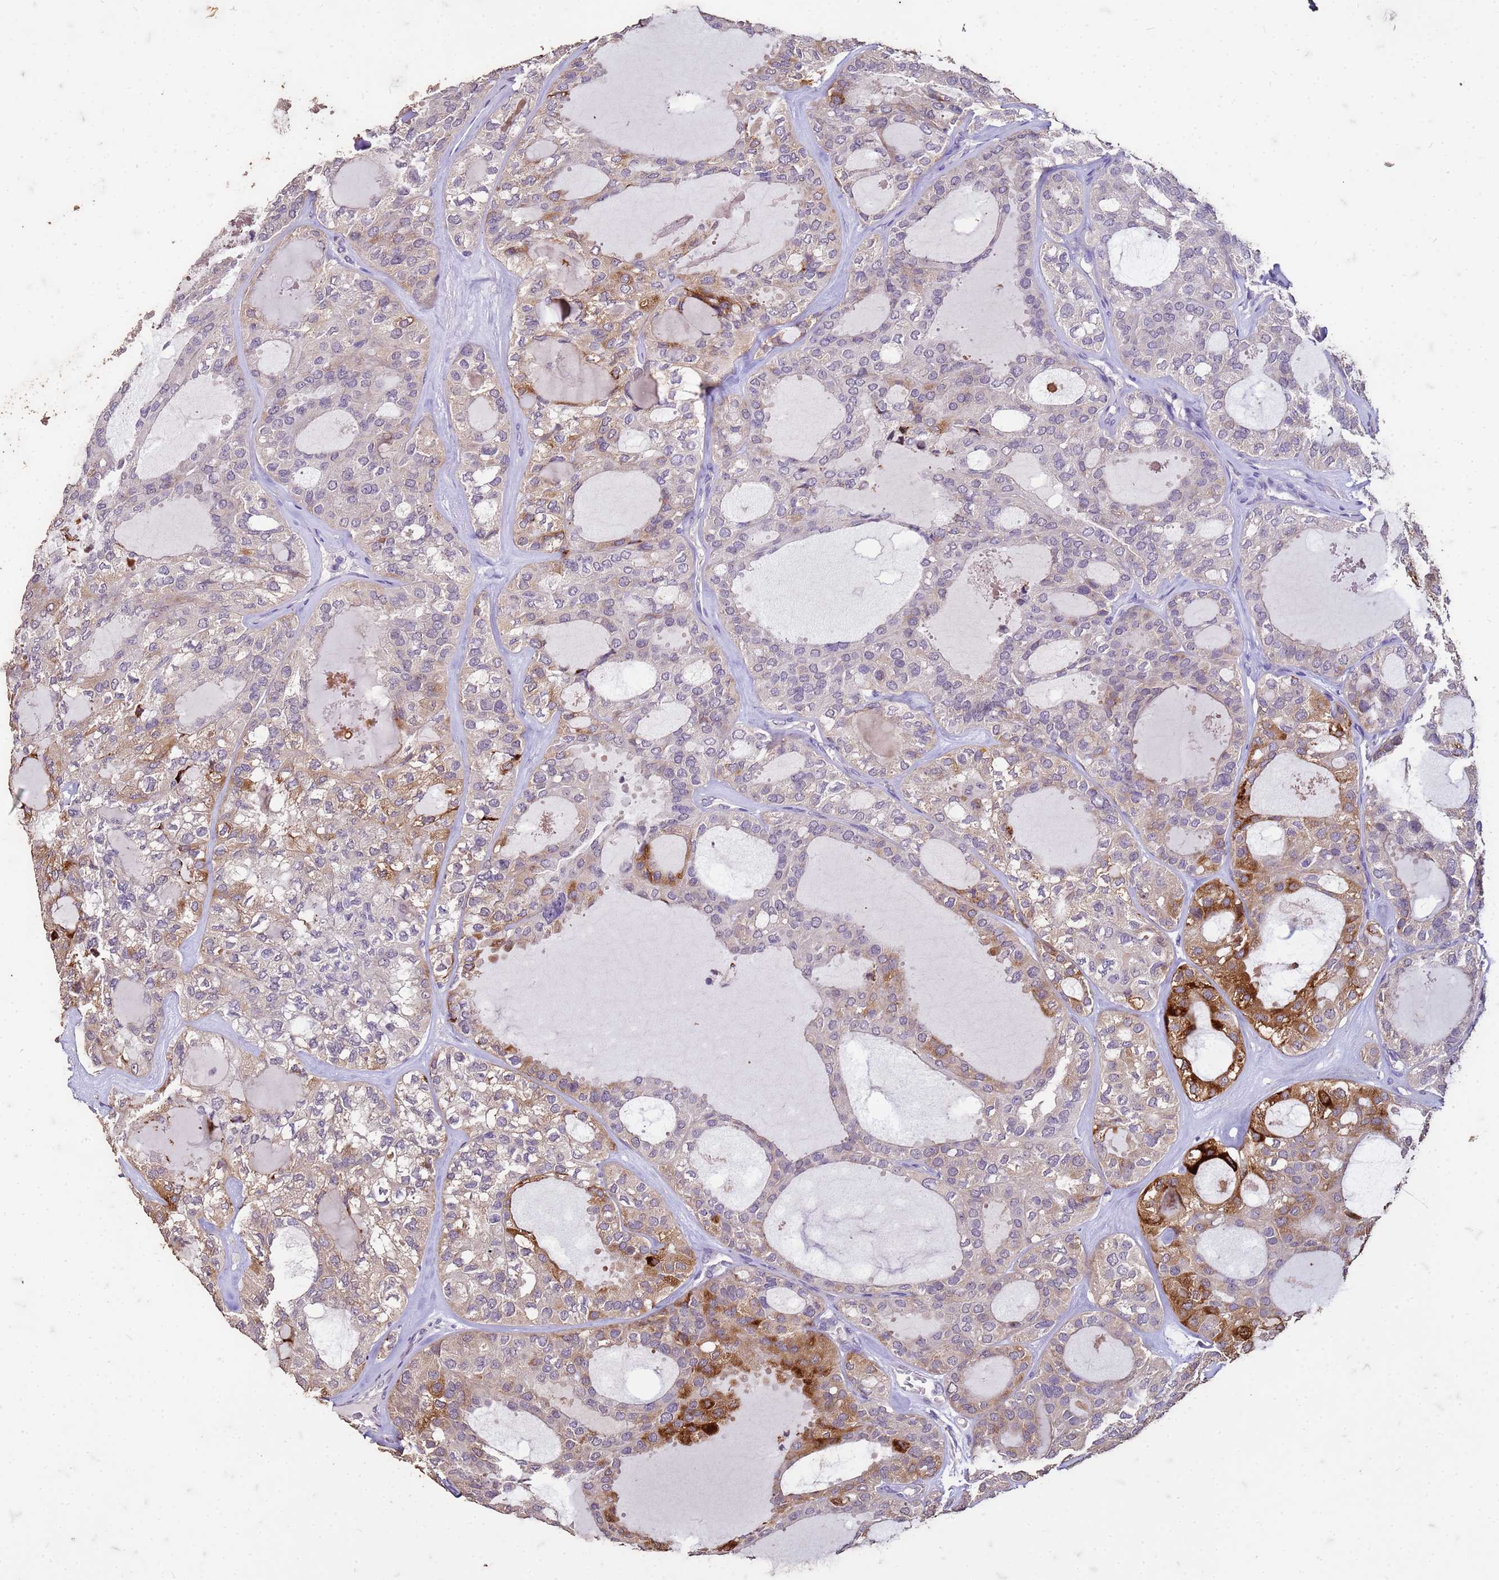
{"staining": {"intensity": "strong", "quantity": "<25%", "location": "cytoplasmic/membranous"}, "tissue": "thyroid cancer", "cell_type": "Tumor cells", "image_type": "cancer", "snomed": [{"axis": "morphology", "description": "Follicular adenoma carcinoma, NOS"}, {"axis": "topography", "description": "Thyroid gland"}], "caption": "IHC photomicrograph of neoplastic tissue: human thyroid cancer (follicular adenoma carcinoma) stained using immunohistochemistry (IHC) shows medium levels of strong protein expression localized specifically in the cytoplasmic/membranous of tumor cells, appearing as a cytoplasmic/membranous brown color.", "gene": "FAM184B", "patient": {"sex": "male", "age": 75}}